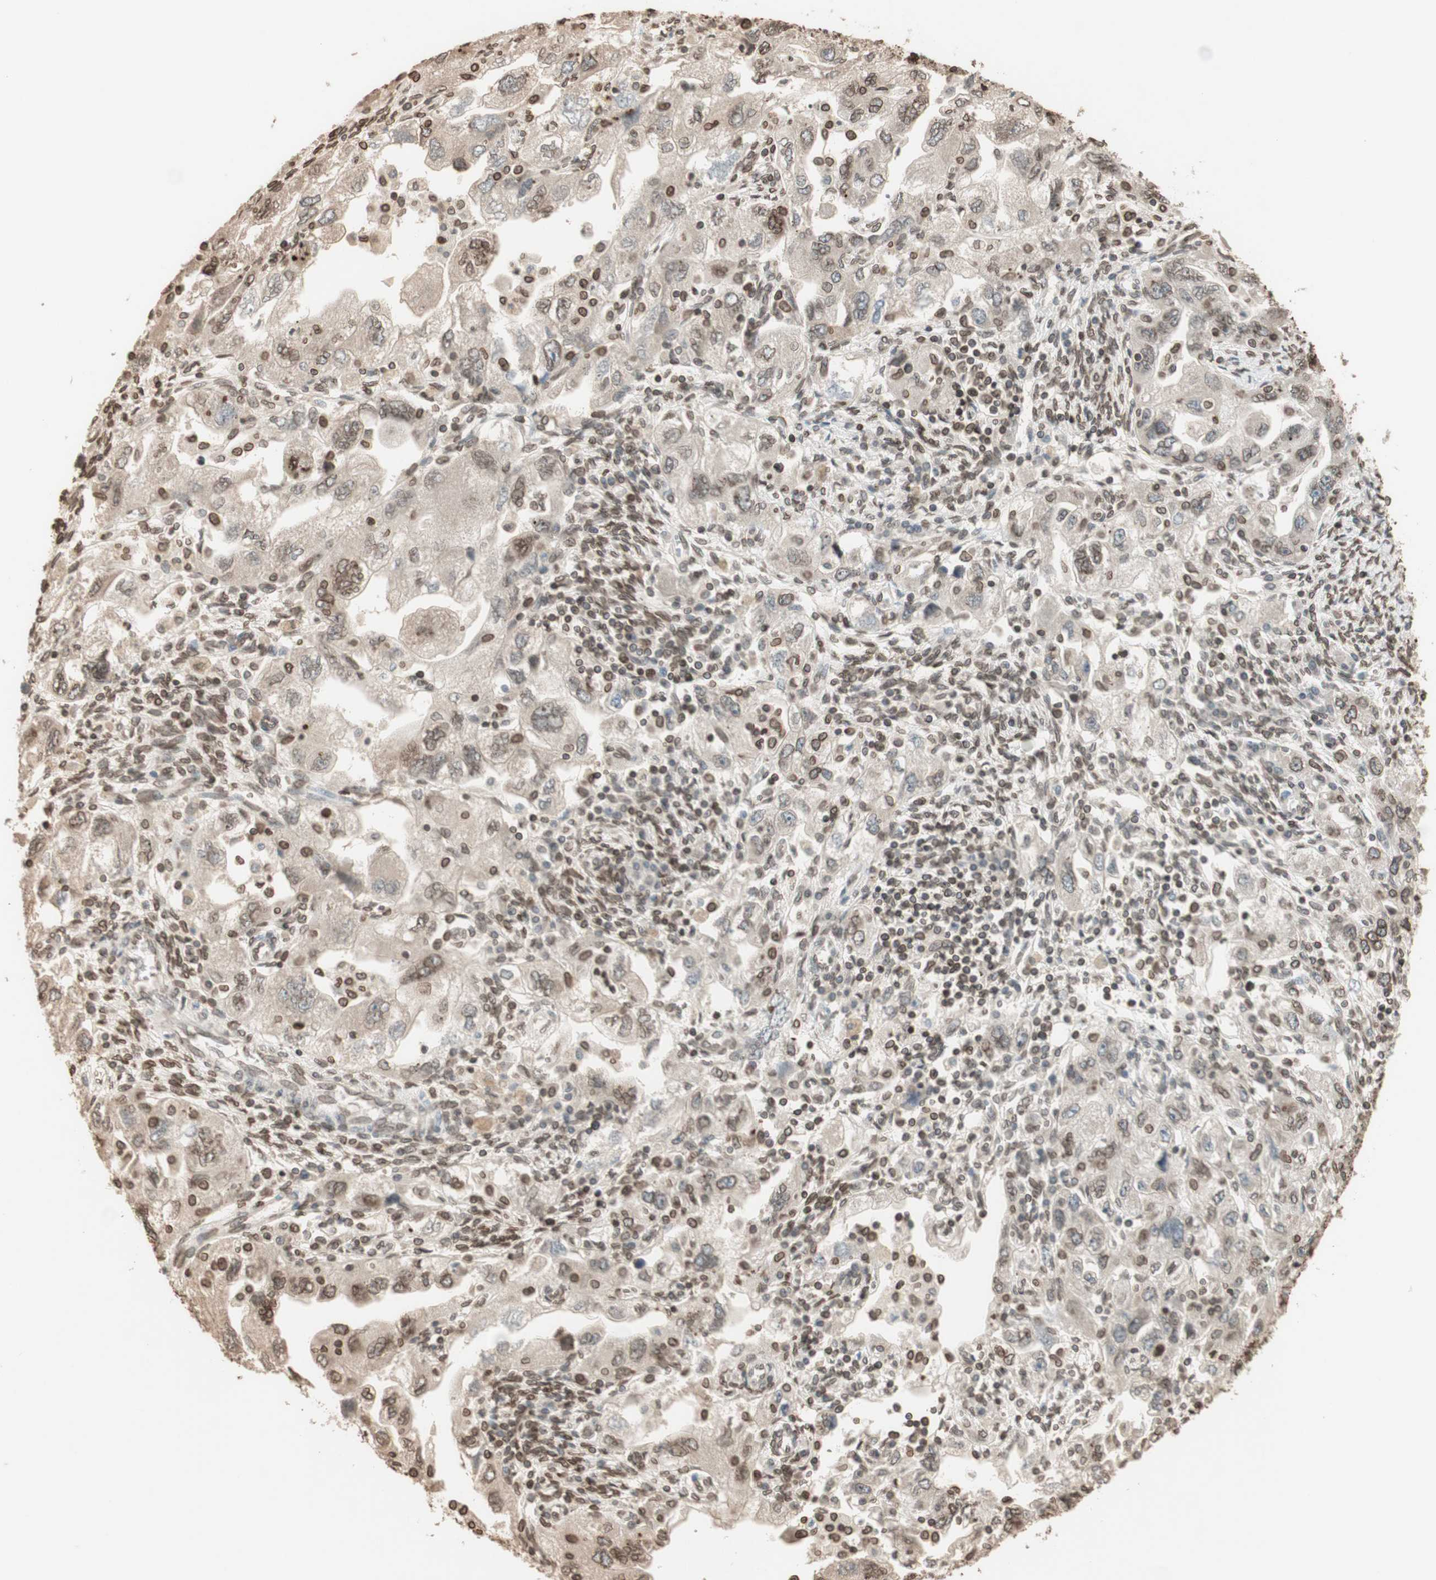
{"staining": {"intensity": "moderate", "quantity": "<25%", "location": "cytoplasmic/membranous,nuclear"}, "tissue": "ovarian cancer", "cell_type": "Tumor cells", "image_type": "cancer", "snomed": [{"axis": "morphology", "description": "Carcinoma, NOS"}, {"axis": "morphology", "description": "Cystadenocarcinoma, serous, NOS"}, {"axis": "topography", "description": "Ovary"}], "caption": "An IHC photomicrograph of tumor tissue is shown. Protein staining in brown labels moderate cytoplasmic/membranous and nuclear positivity in ovarian cancer (serous cystadenocarcinoma) within tumor cells.", "gene": "TMPO", "patient": {"sex": "female", "age": 69}}